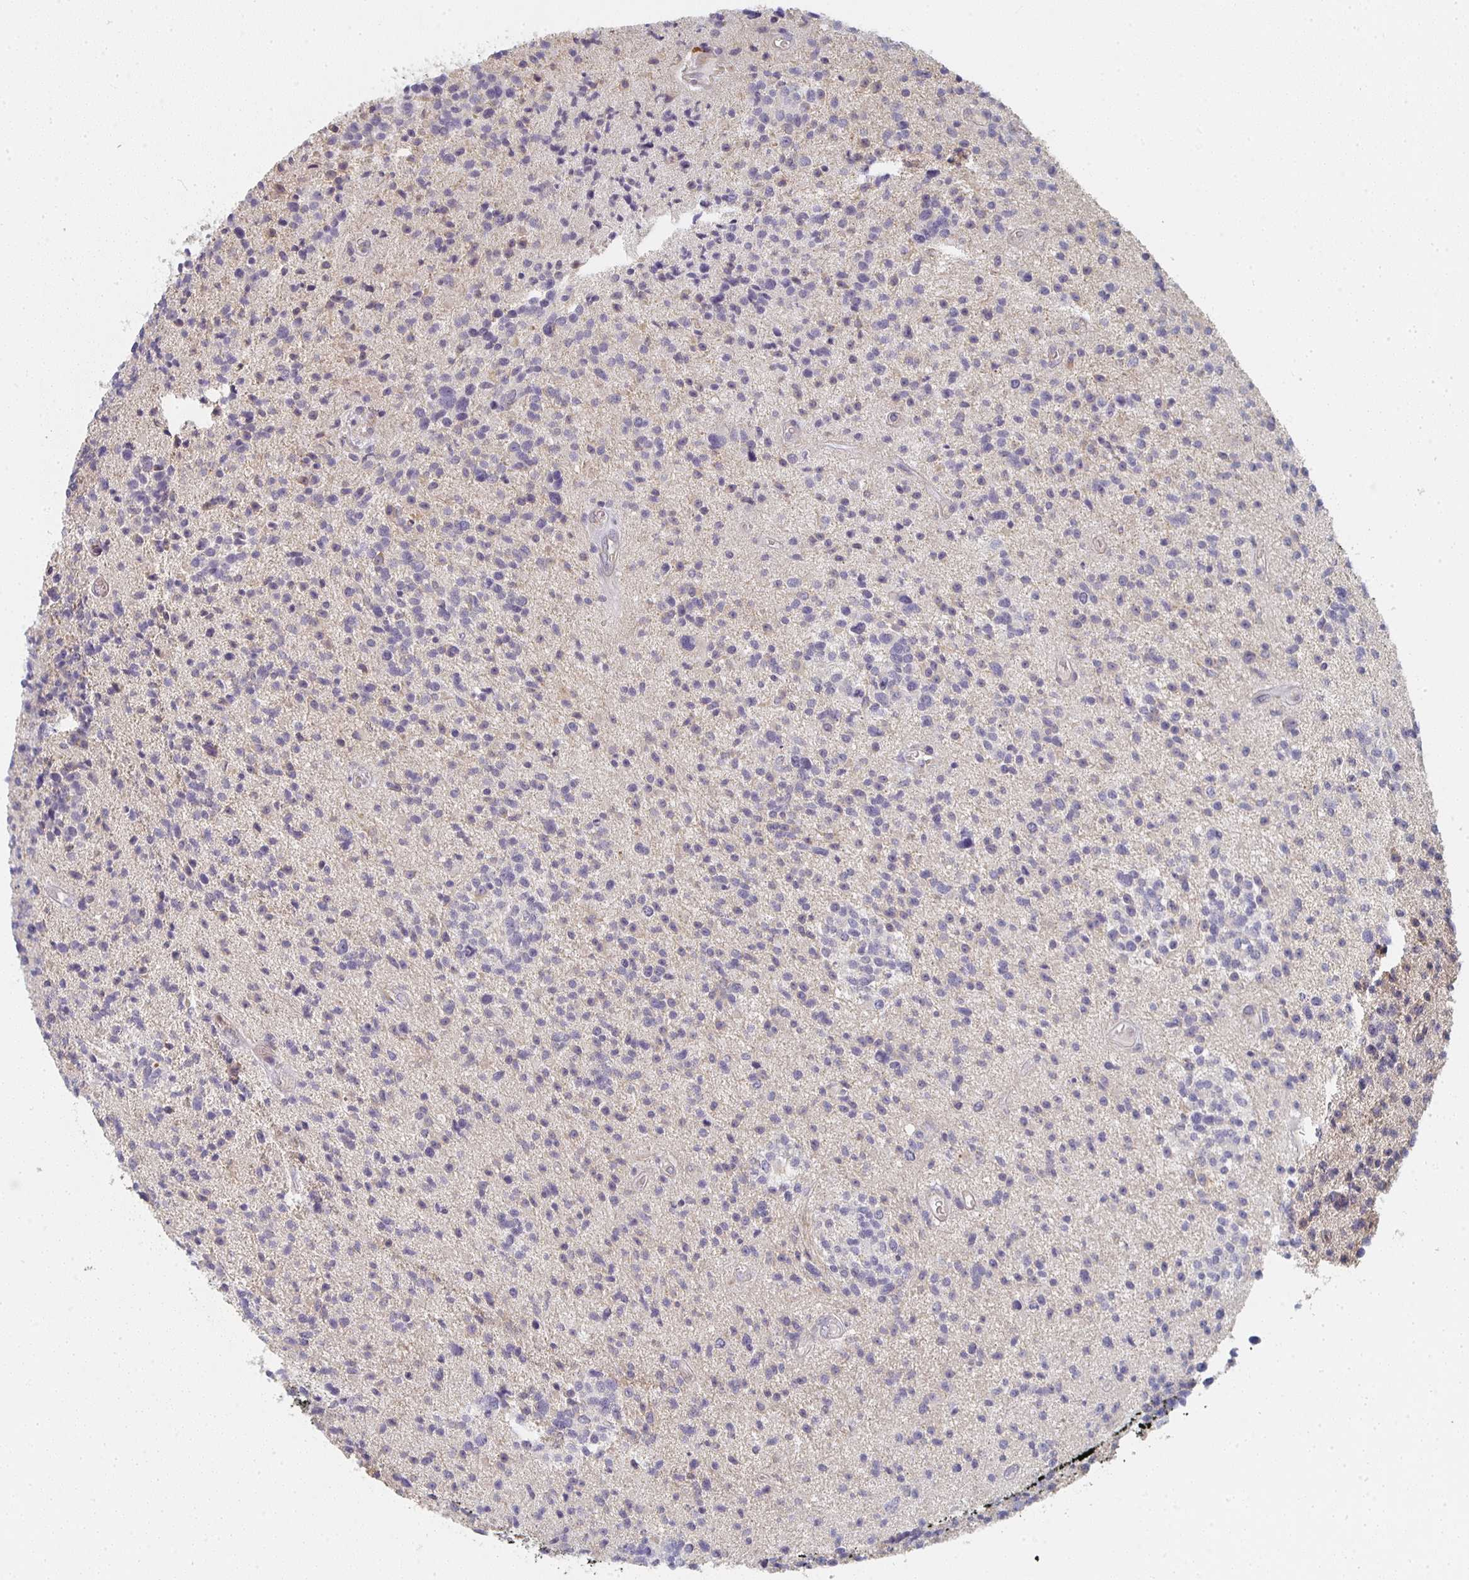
{"staining": {"intensity": "negative", "quantity": "none", "location": "none"}, "tissue": "glioma", "cell_type": "Tumor cells", "image_type": "cancer", "snomed": [{"axis": "morphology", "description": "Glioma, malignant, High grade"}, {"axis": "topography", "description": "Brain"}], "caption": "Histopathology image shows no significant protein expression in tumor cells of high-grade glioma (malignant). (Brightfield microscopy of DAB IHC at high magnification).", "gene": "CTHRC1", "patient": {"sex": "male", "age": 29}}